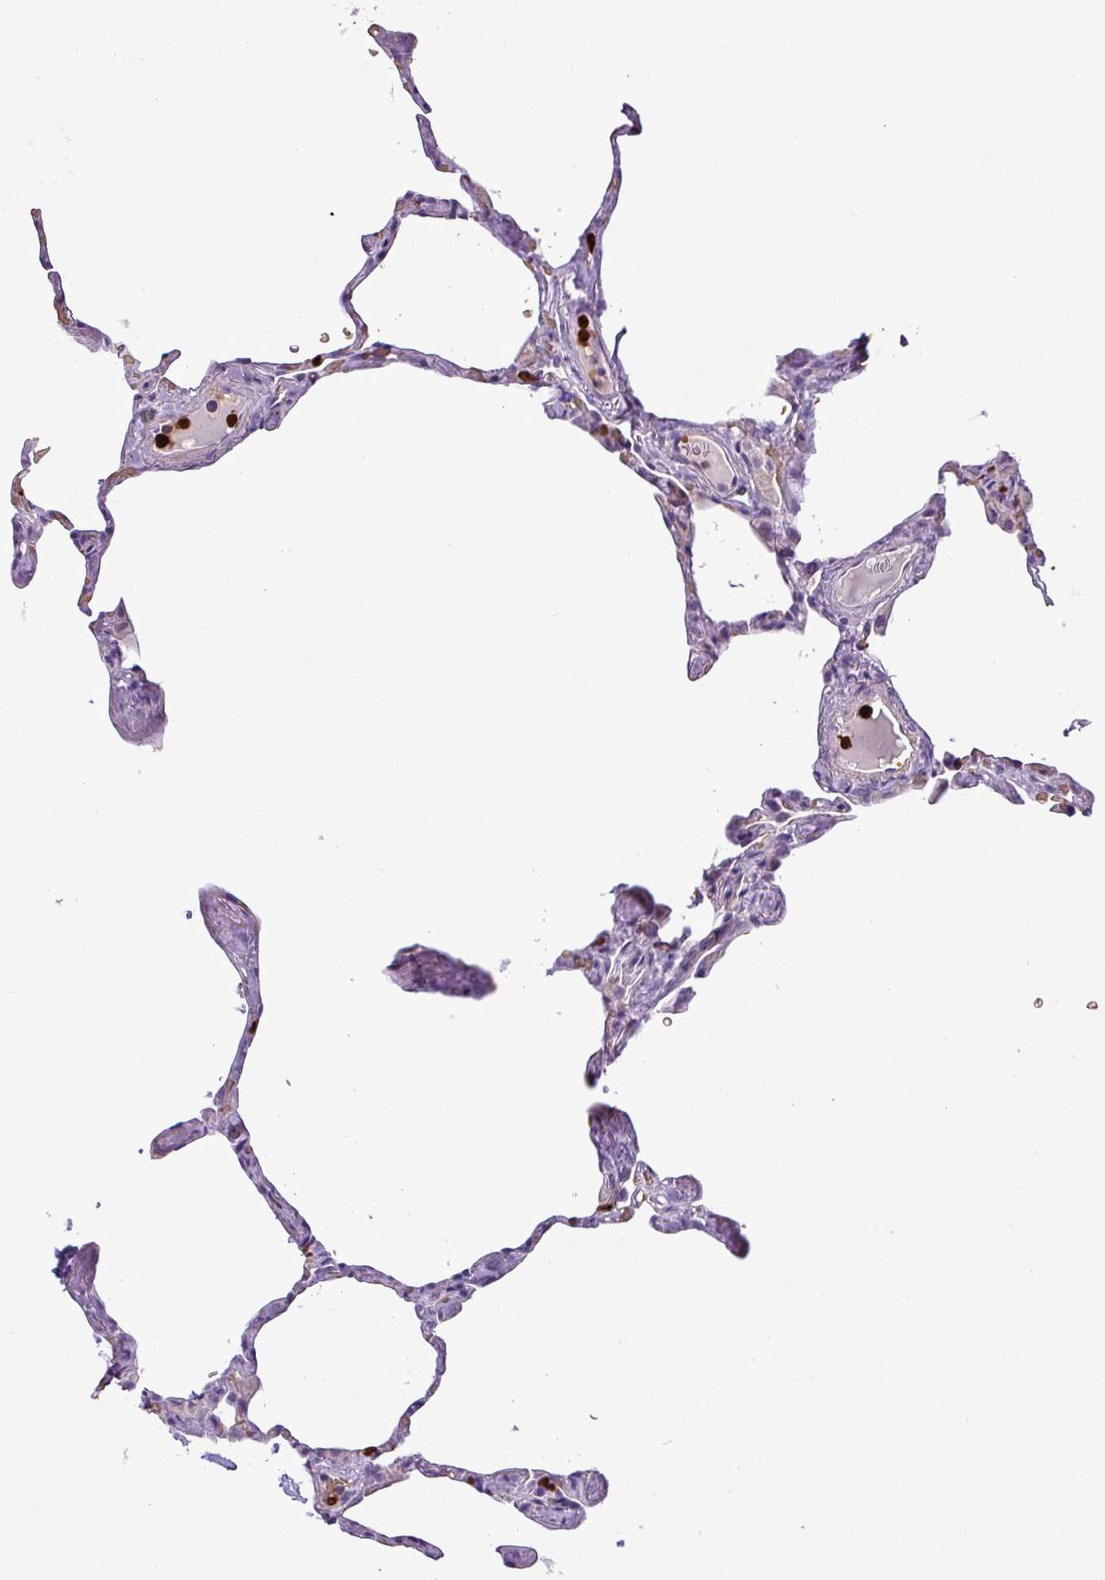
{"staining": {"intensity": "moderate", "quantity": "<25%", "location": "cytoplasmic/membranous"}, "tissue": "lung", "cell_type": "Alveolar cells", "image_type": "normal", "snomed": [{"axis": "morphology", "description": "Normal tissue, NOS"}, {"axis": "topography", "description": "Lung"}], "caption": "IHC staining of unremarkable lung, which exhibits low levels of moderate cytoplasmic/membranous expression in approximately <25% of alveolar cells indicating moderate cytoplasmic/membranous protein expression. The staining was performed using DAB (3,3'-diaminobenzidine) (brown) for protein detection and nuclei were counterstained in hematoxylin (blue).", "gene": "MGAT4B", "patient": {"sex": "male", "age": 65}}